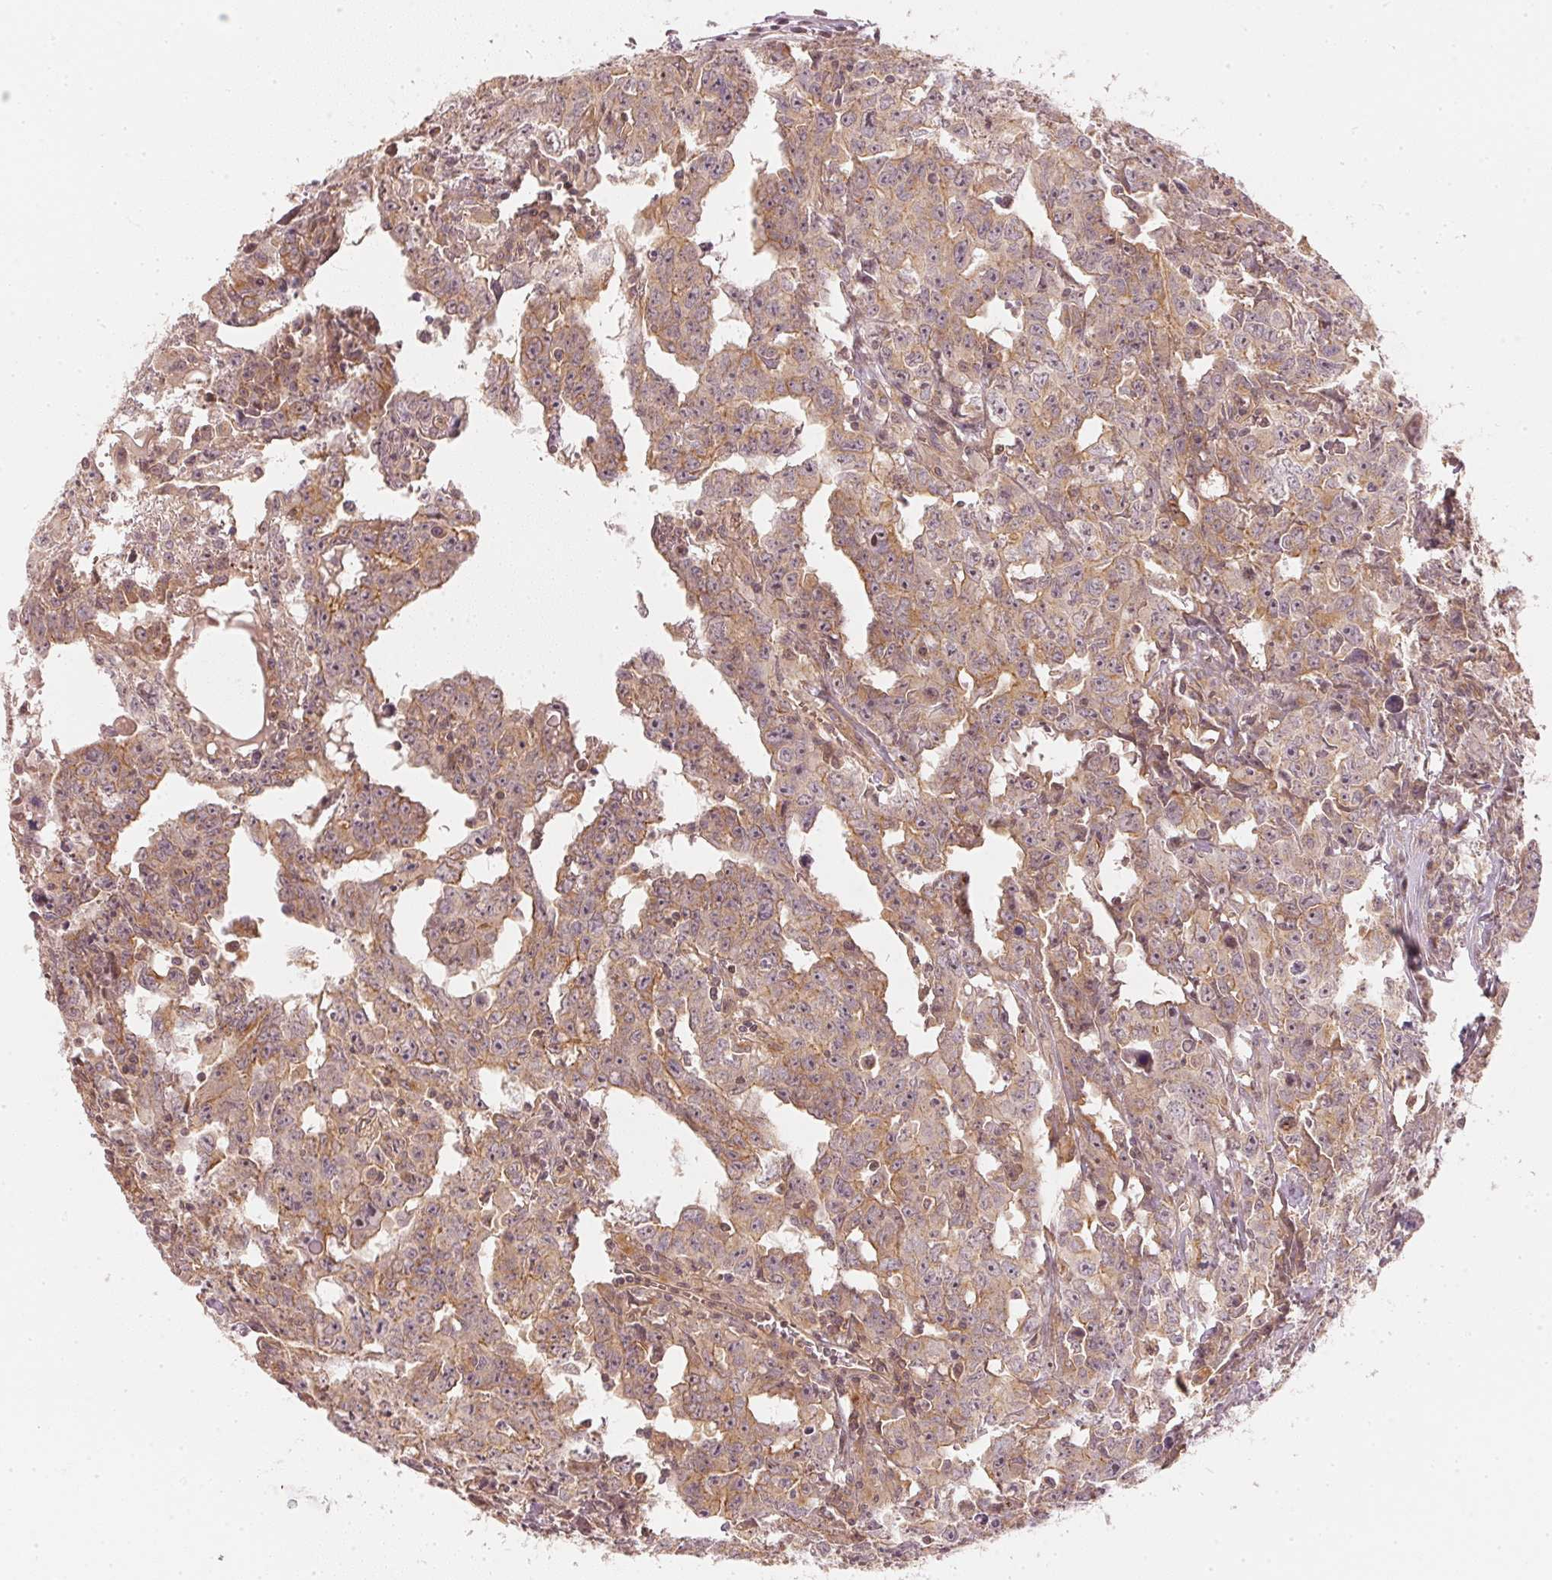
{"staining": {"intensity": "moderate", "quantity": ">75%", "location": "cytoplasmic/membranous"}, "tissue": "testis cancer", "cell_type": "Tumor cells", "image_type": "cancer", "snomed": [{"axis": "morphology", "description": "Carcinoma, Embryonal, NOS"}, {"axis": "topography", "description": "Testis"}], "caption": "High-magnification brightfield microscopy of embryonal carcinoma (testis) stained with DAB (3,3'-diaminobenzidine) (brown) and counterstained with hematoxylin (blue). tumor cells exhibit moderate cytoplasmic/membranous positivity is present in approximately>75% of cells.", "gene": "WDR54", "patient": {"sex": "male", "age": 22}}